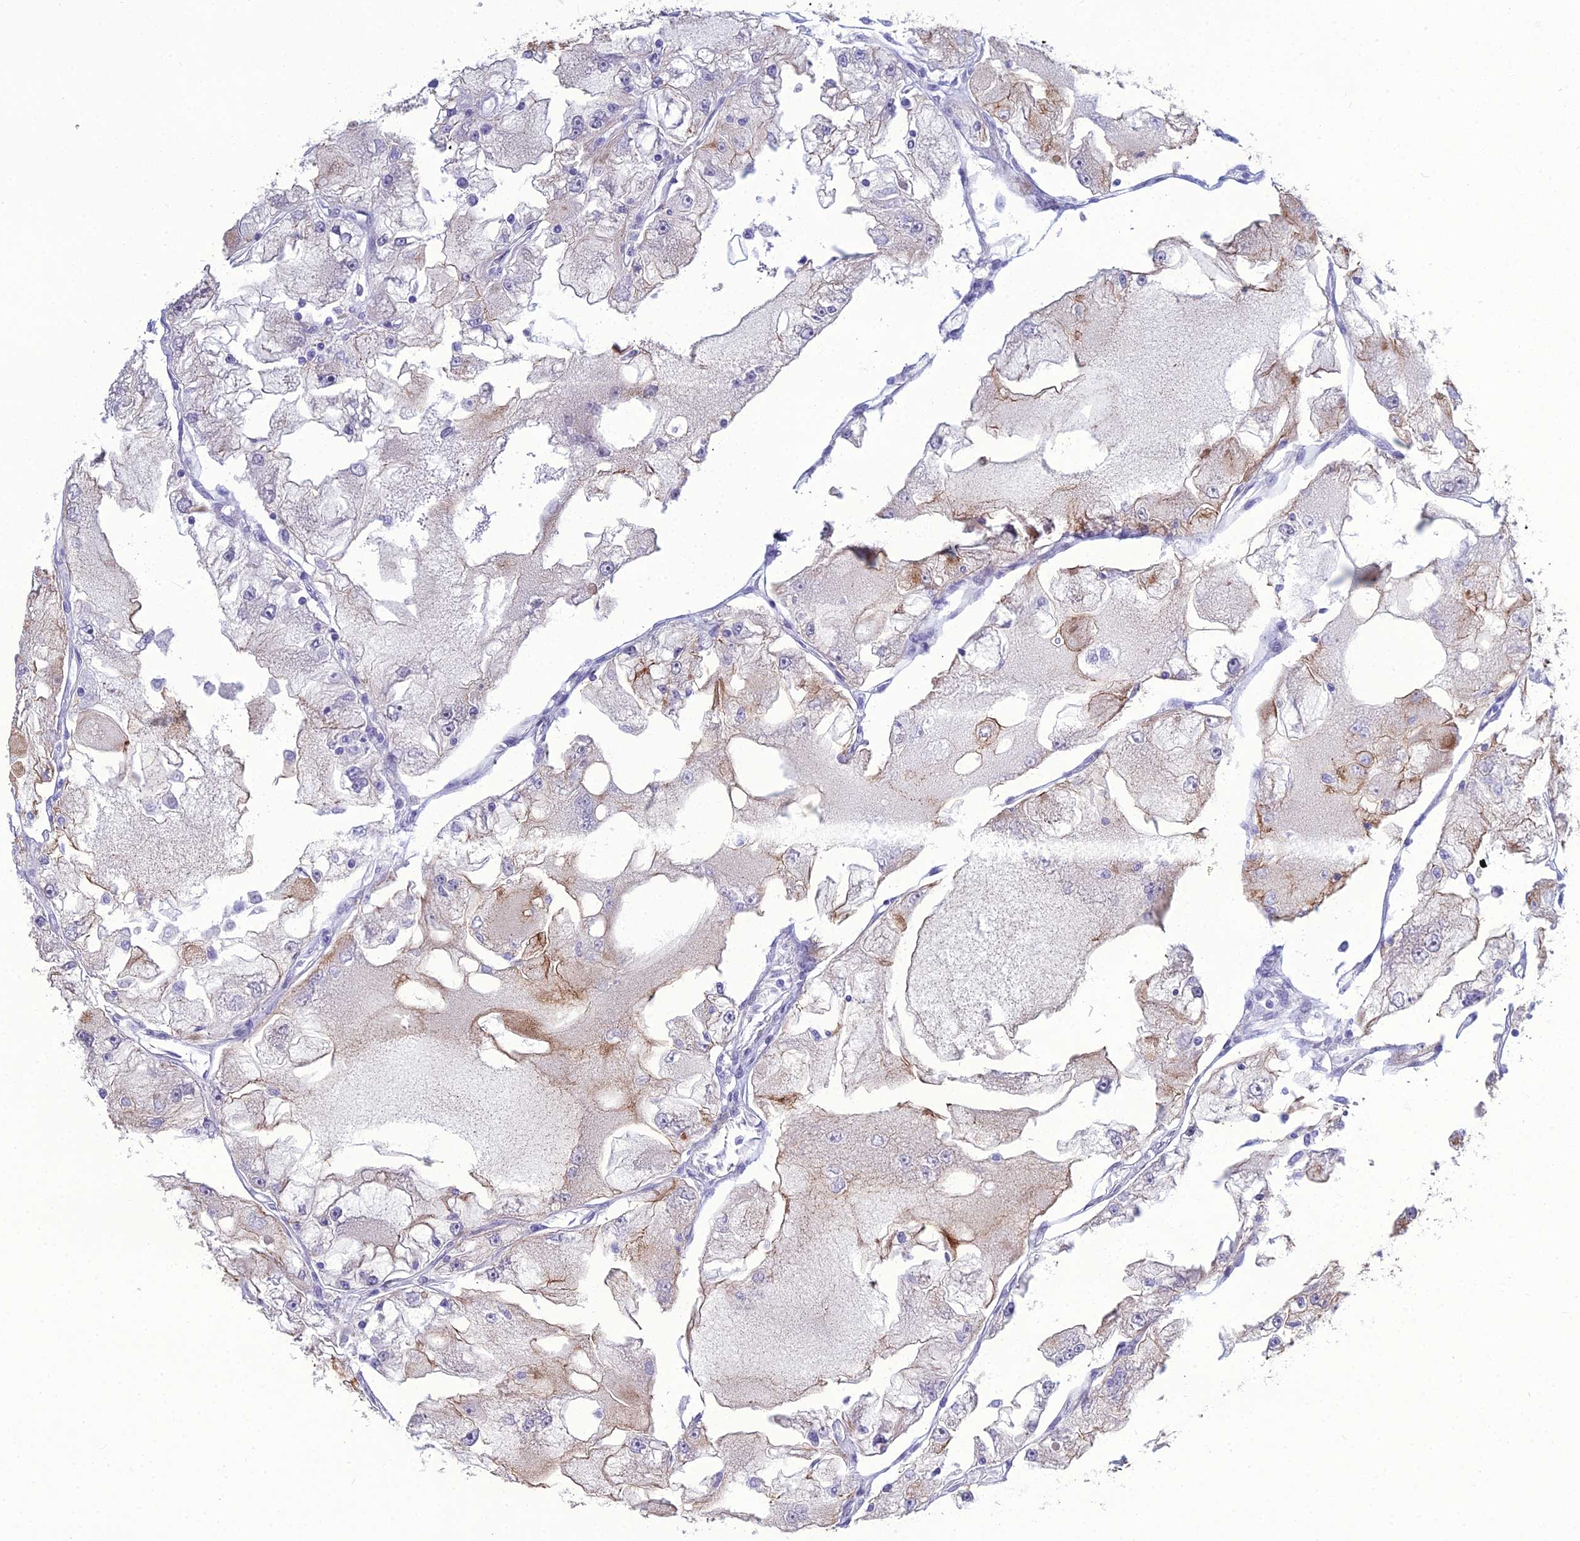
{"staining": {"intensity": "moderate", "quantity": "<25%", "location": "cytoplasmic/membranous"}, "tissue": "renal cancer", "cell_type": "Tumor cells", "image_type": "cancer", "snomed": [{"axis": "morphology", "description": "Adenocarcinoma, NOS"}, {"axis": "topography", "description": "Kidney"}], "caption": "A brown stain highlights moderate cytoplasmic/membranous positivity of a protein in renal cancer tumor cells.", "gene": "LZTS2", "patient": {"sex": "female", "age": 72}}